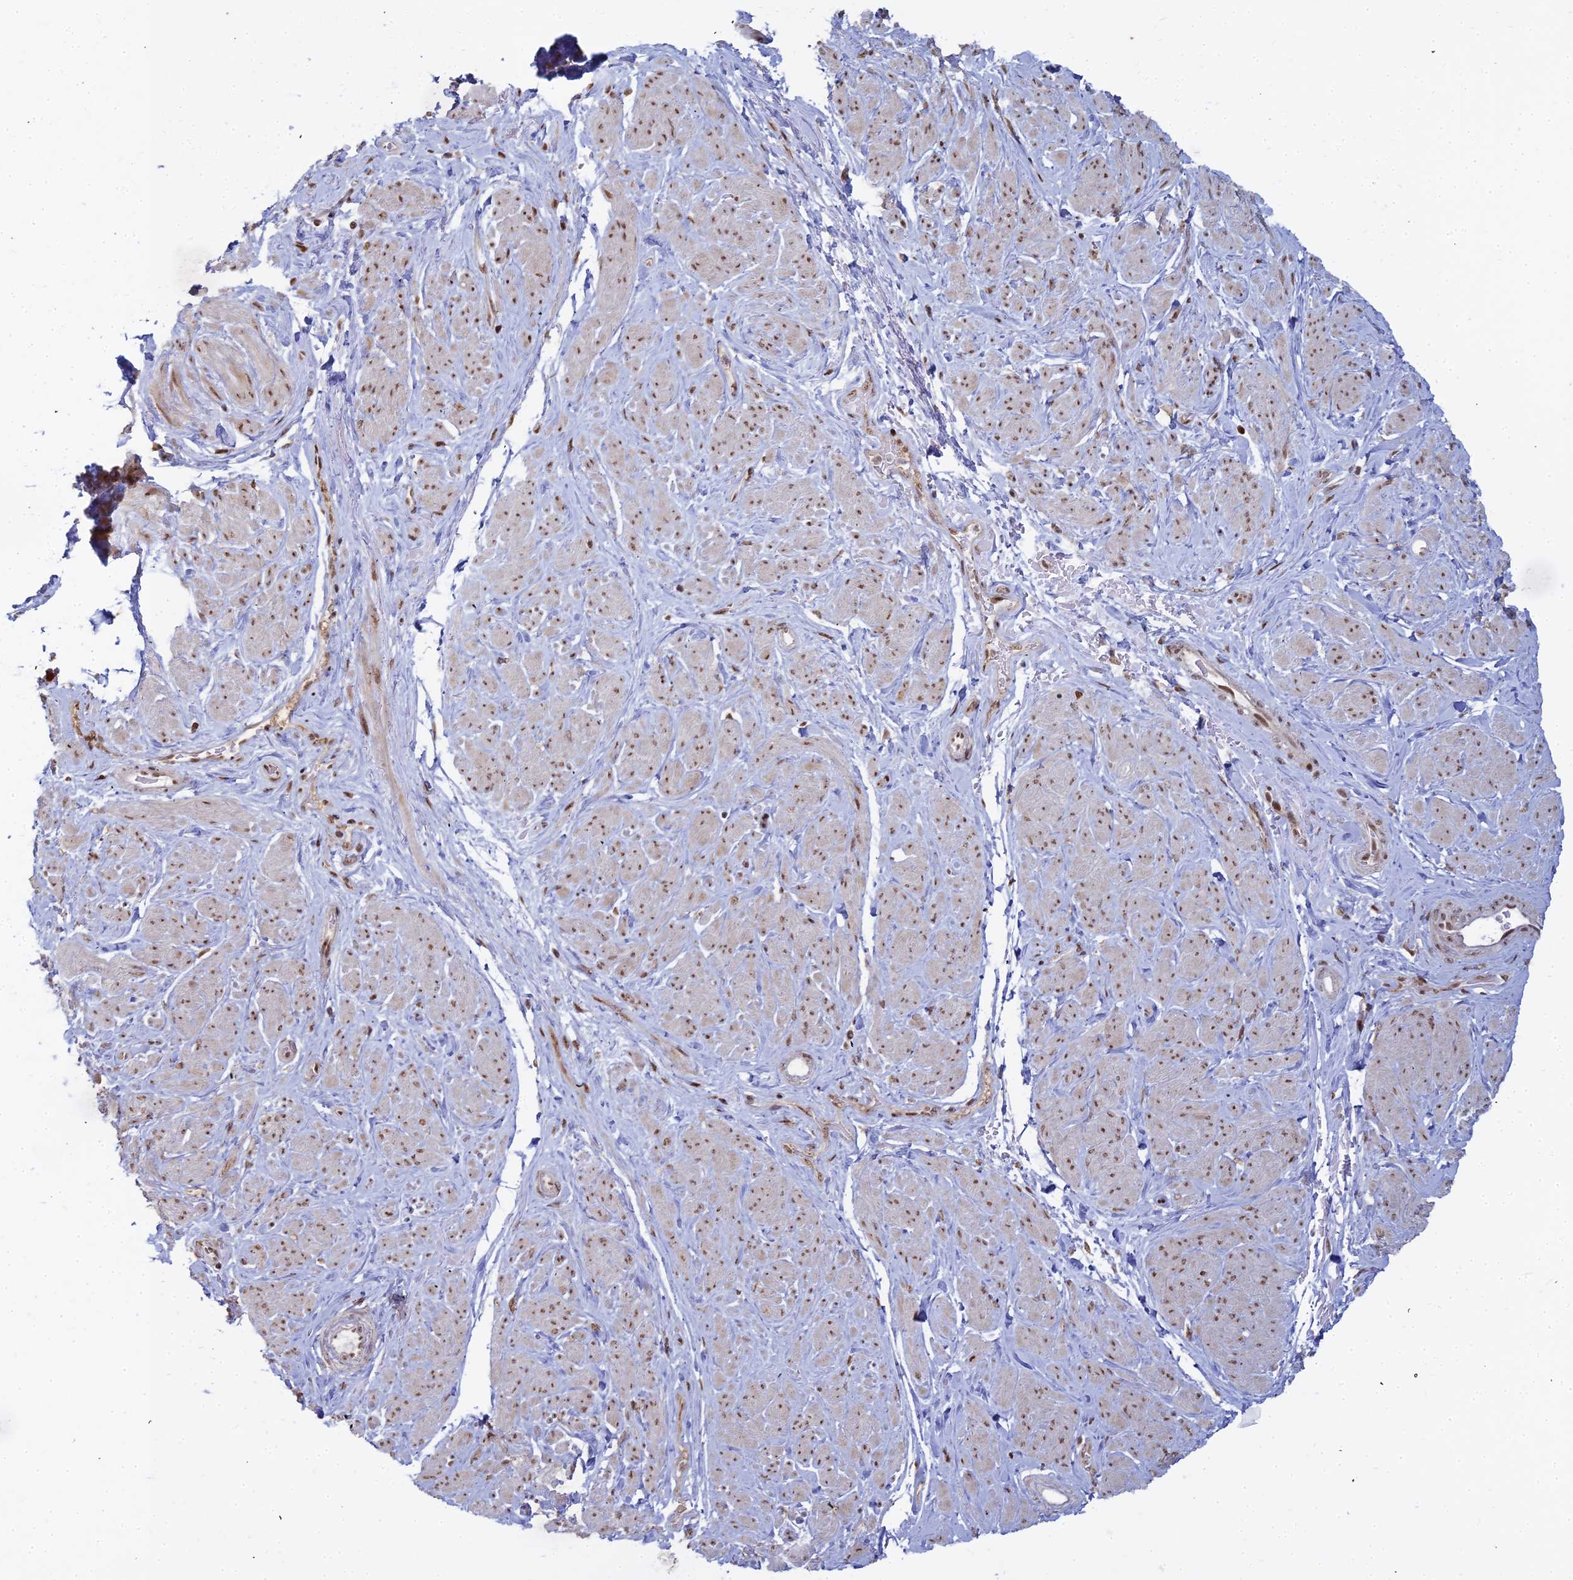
{"staining": {"intensity": "moderate", "quantity": "25%-75%", "location": "nuclear"}, "tissue": "smooth muscle", "cell_type": "Smooth muscle cells", "image_type": "normal", "snomed": [{"axis": "morphology", "description": "Normal tissue, NOS"}, {"axis": "topography", "description": "Smooth muscle"}, {"axis": "topography", "description": "Peripheral nerve tissue"}], "caption": "Human smooth muscle stained for a protein (brown) demonstrates moderate nuclear positive staining in about 25%-75% of smooth muscle cells.", "gene": "ABCA2", "patient": {"sex": "male", "age": 69}}